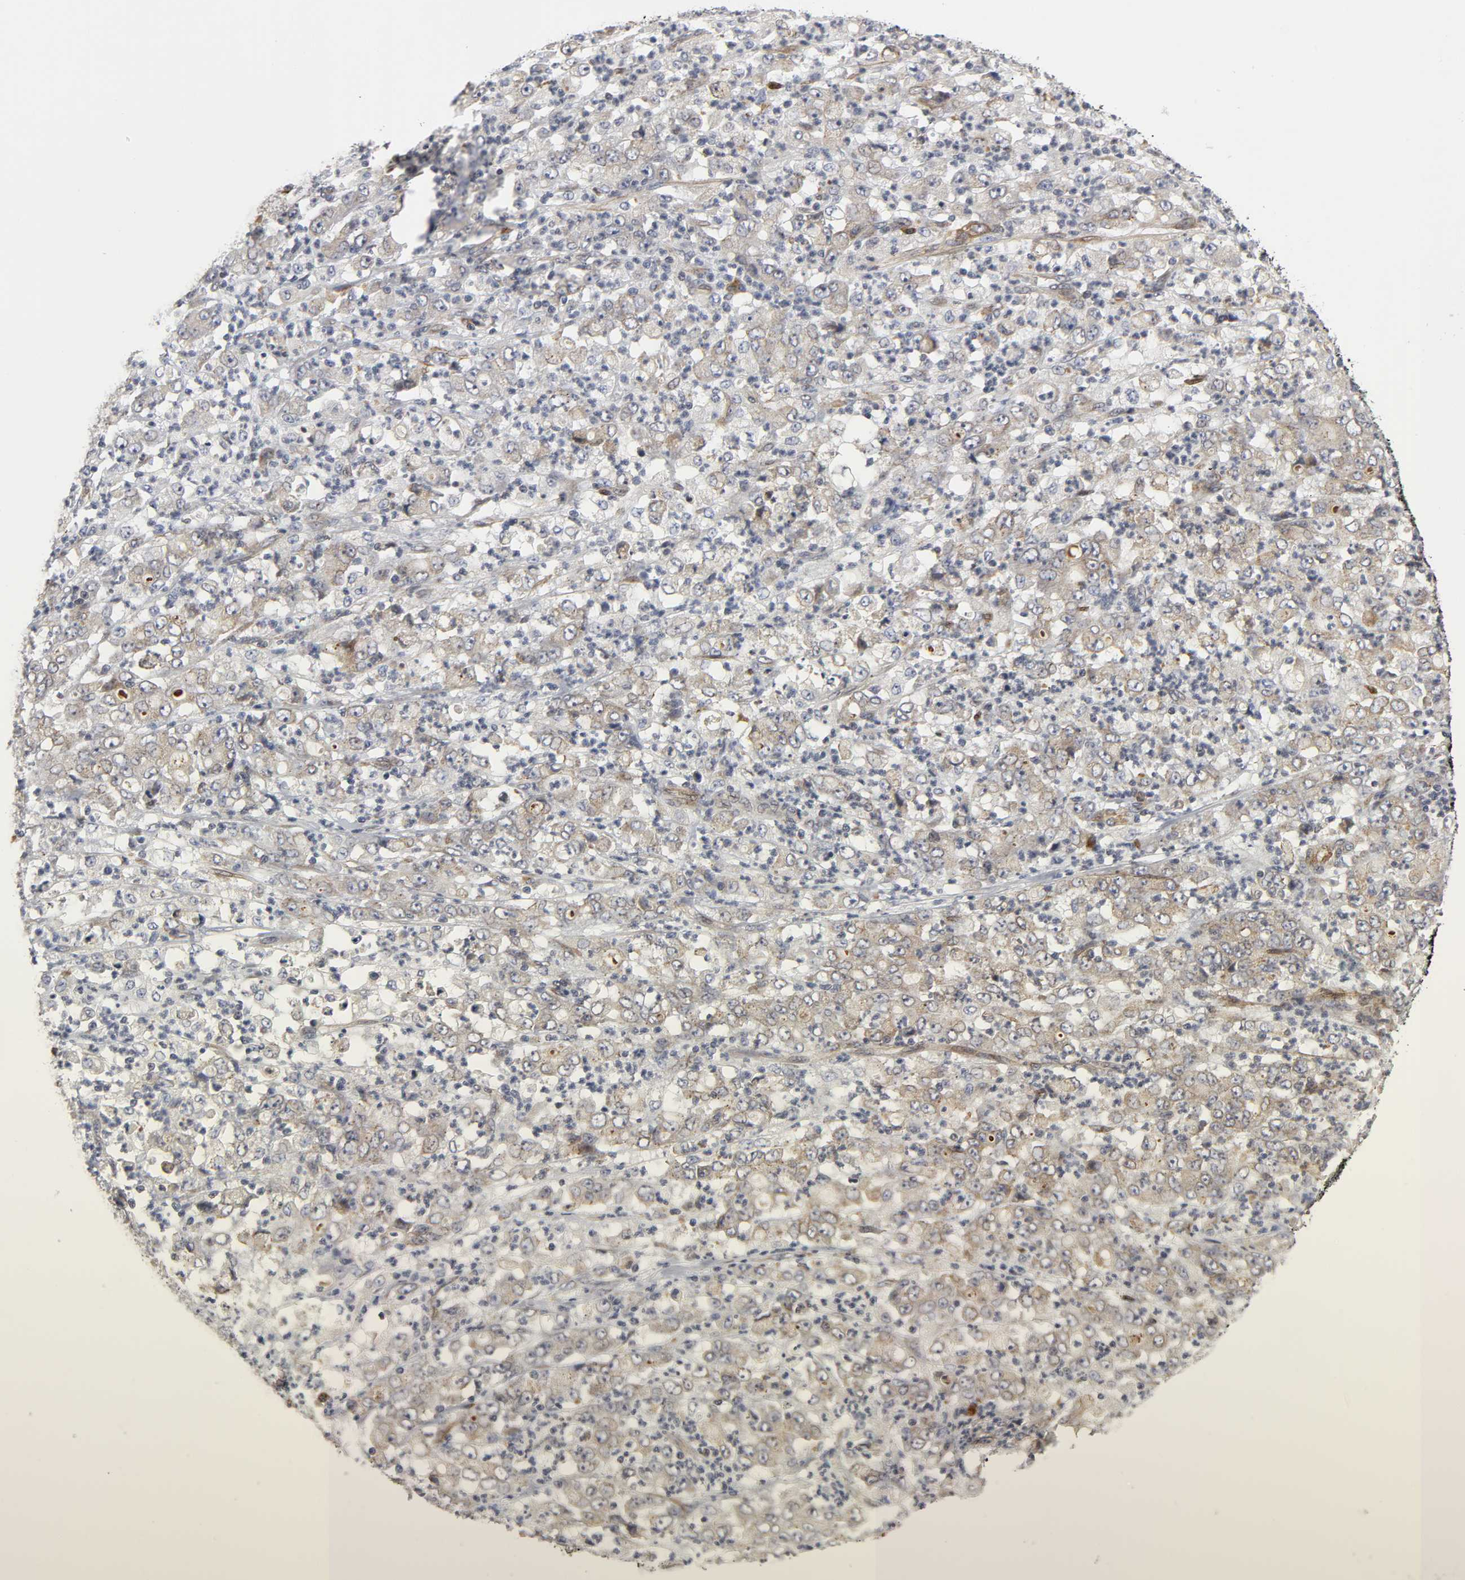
{"staining": {"intensity": "weak", "quantity": "25%-75%", "location": "cytoplasmic/membranous"}, "tissue": "stomach cancer", "cell_type": "Tumor cells", "image_type": "cancer", "snomed": [{"axis": "morphology", "description": "Adenocarcinoma, NOS"}, {"axis": "topography", "description": "Stomach, lower"}], "caption": "A brown stain highlights weak cytoplasmic/membranous positivity of a protein in human stomach adenocarcinoma tumor cells. The staining was performed using DAB to visualize the protein expression in brown, while the nuclei were stained in blue with hematoxylin (Magnification: 20x).", "gene": "ASB6", "patient": {"sex": "female", "age": 71}}